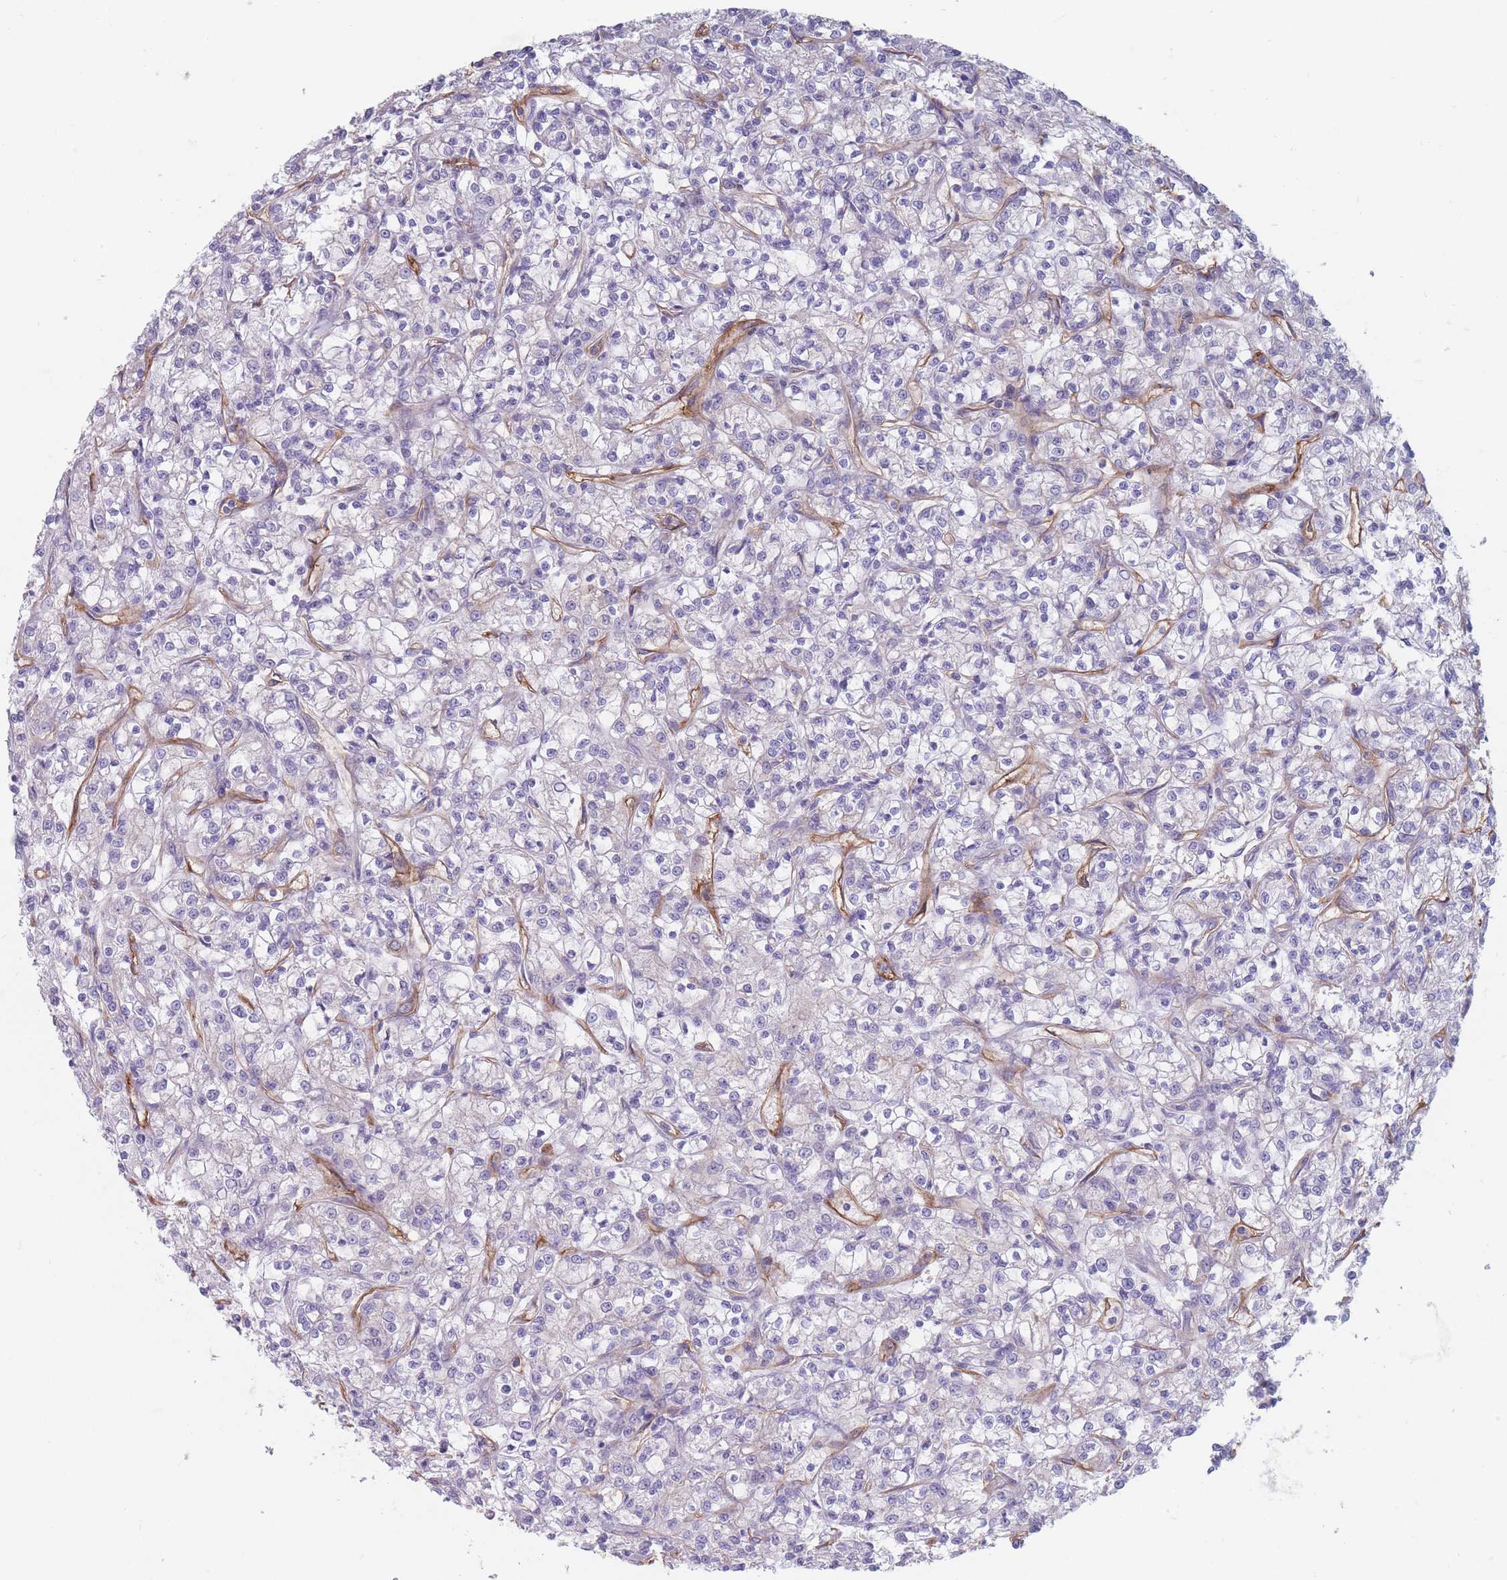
{"staining": {"intensity": "negative", "quantity": "none", "location": "none"}, "tissue": "renal cancer", "cell_type": "Tumor cells", "image_type": "cancer", "snomed": [{"axis": "morphology", "description": "Adenocarcinoma, NOS"}, {"axis": "topography", "description": "Kidney"}], "caption": "Renal cancer stained for a protein using immunohistochemistry shows no expression tumor cells.", "gene": "PLPP1", "patient": {"sex": "female", "age": 59}}